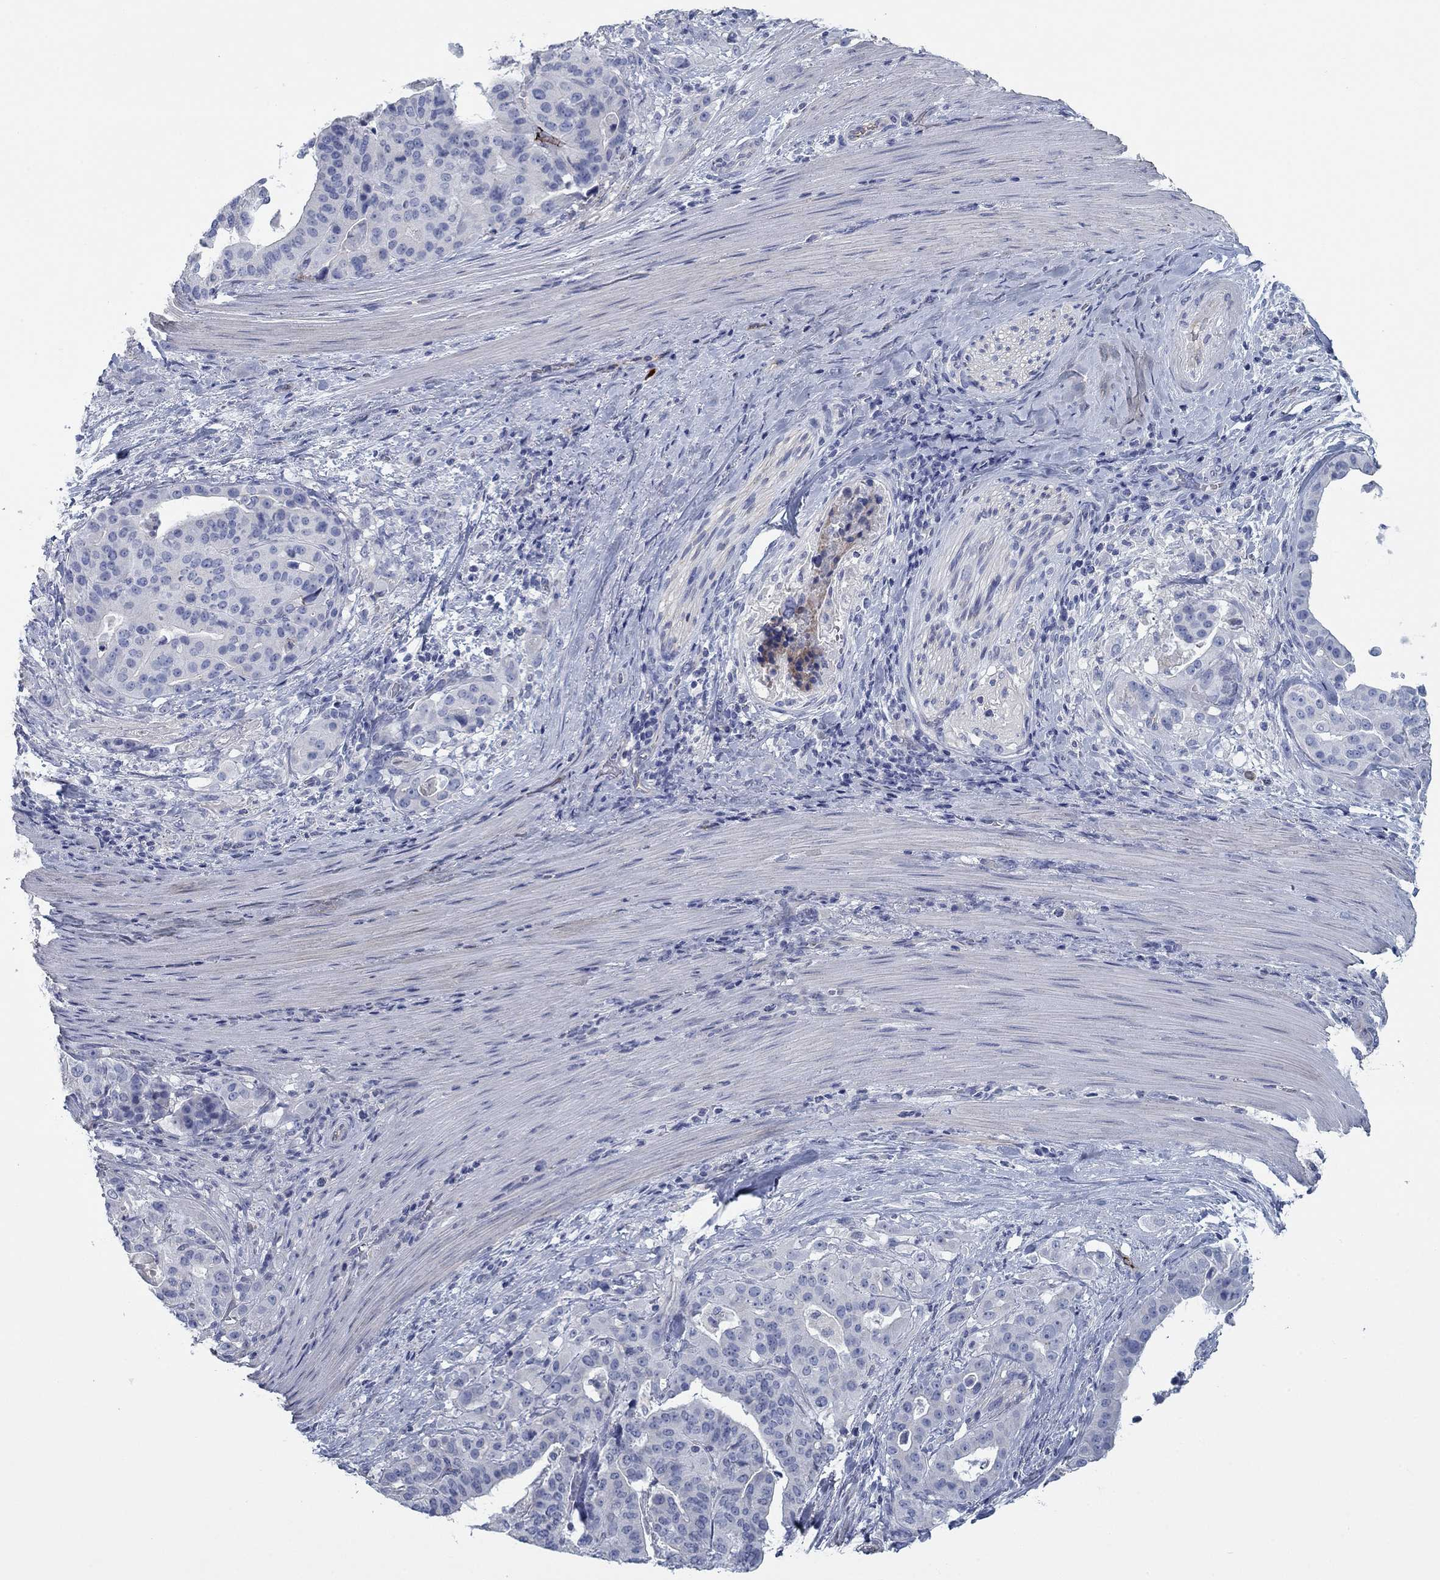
{"staining": {"intensity": "negative", "quantity": "none", "location": "none"}, "tissue": "stomach cancer", "cell_type": "Tumor cells", "image_type": "cancer", "snomed": [{"axis": "morphology", "description": "Adenocarcinoma, NOS"}, {"axis": "topography", "description": "Stomach"}], "caption": "DAB (3,3'-diaminobenzidine) immunohistochemical staining of stomach cancer demonstrates no significant expression in tumor cells. Nuclei are stained in blue.", "gene": "APOC3", "patient": {"sex": "male", "age": 48}}